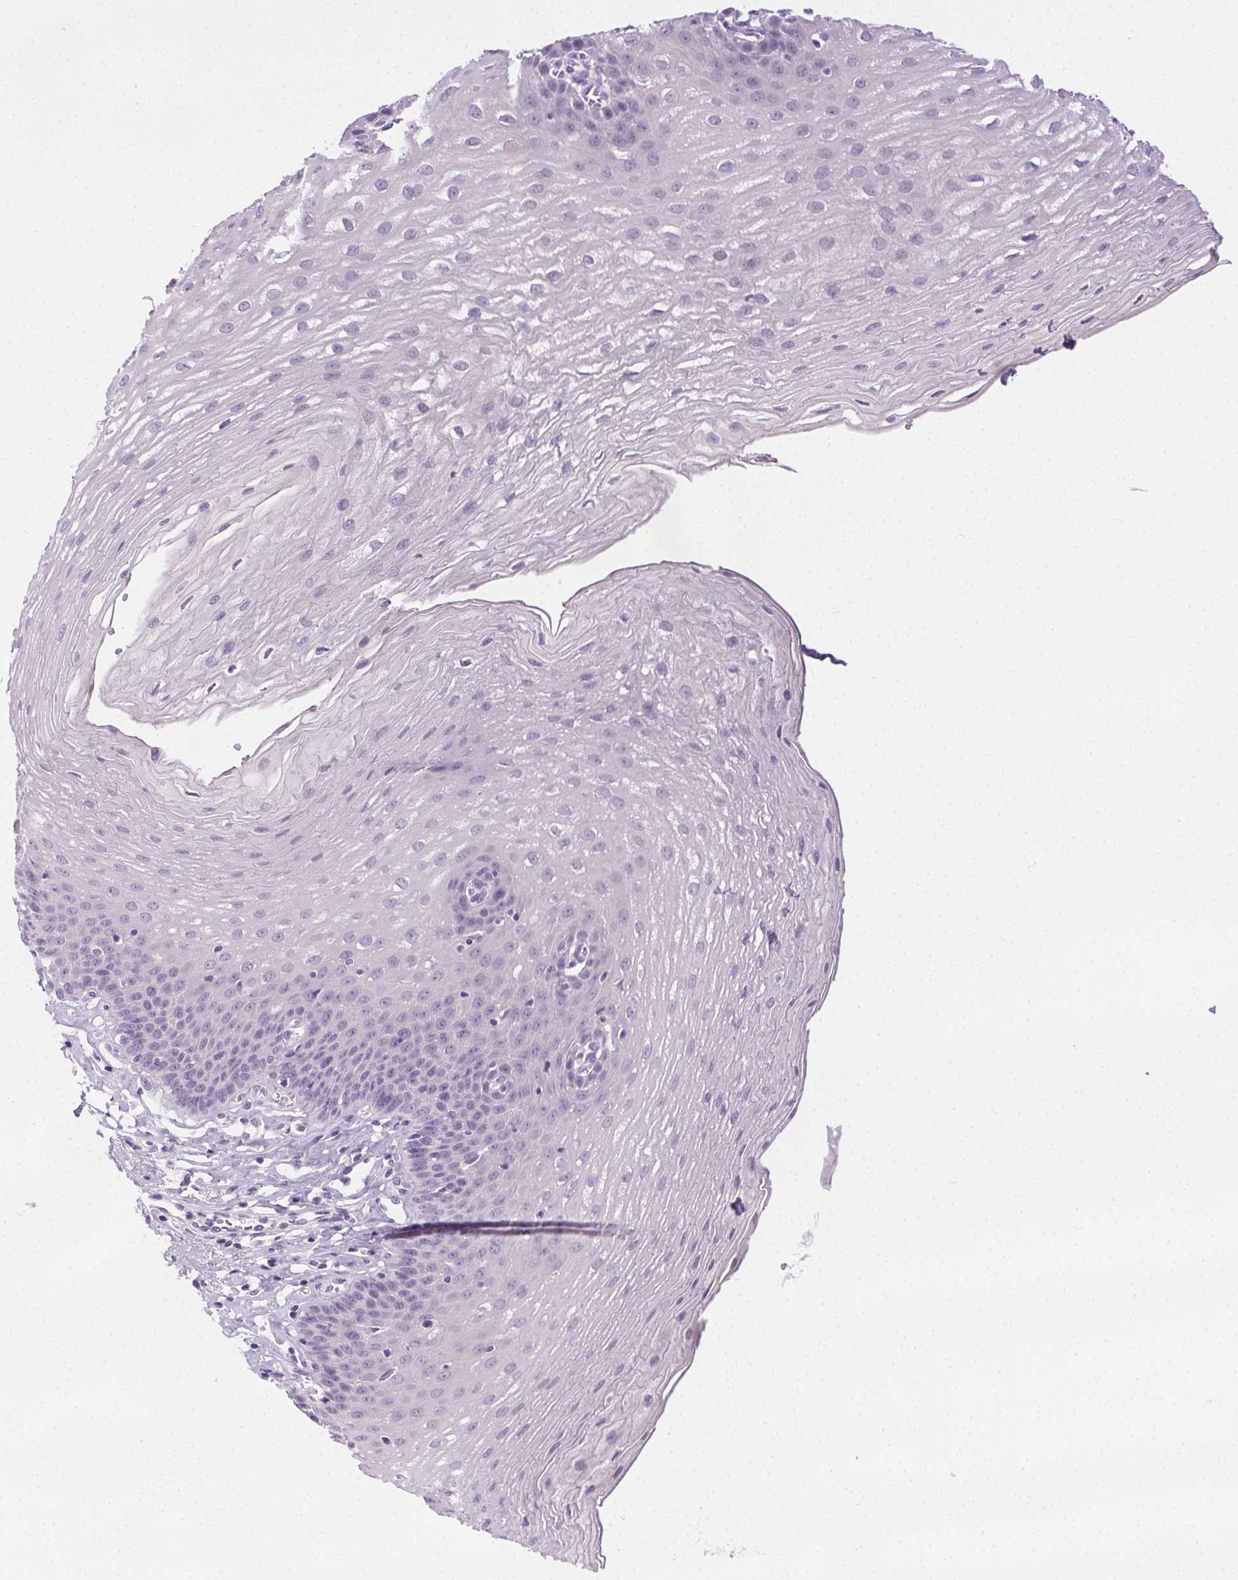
{"staining": {"intensity": "negative", "quantity": "none", "location": "none"}, "tissue": "esophagus", "cell_type": "Squamous epithelial cells", "image_type": "normal", "snomed": [{"axis": "morphology", "description": "Normal tissue, NOS"}, {"axis": "topography", "description": "Esophagus"}], "caption": "The image reveals no staining of squamous epithelial cells in benign esophagus.", "gene": "C20orf85", "patient": {"sex": "female", "age": 81}}